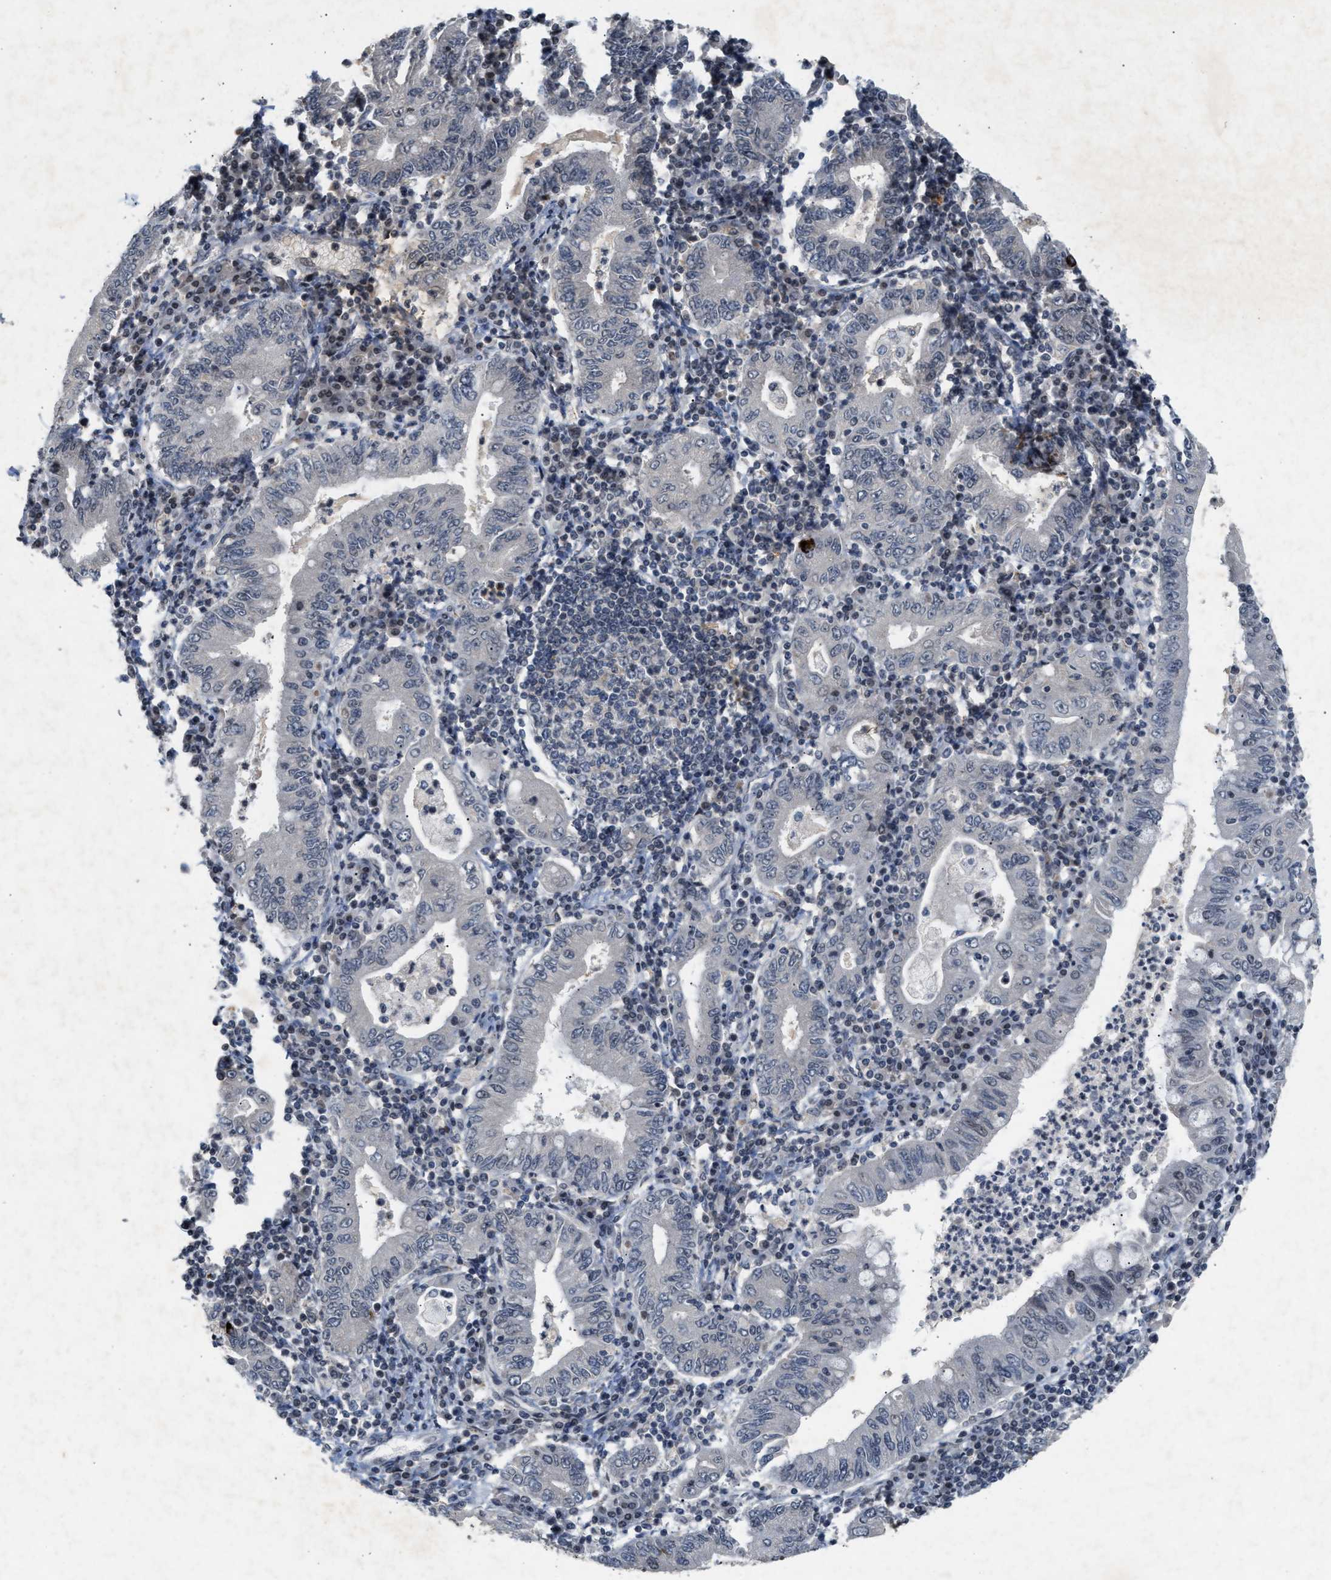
{"staining": {"intensity": "negative", "quantity": "none", "location": "none"}, "tissue": "stomach cancer", "cell_type": "Tumor cells", "image_type": "cancer", "snomed": [{"axis": "morphology", "description": "Normal tissue, NOS"}, {"axis": "morphology", "description": "Adenocarcinoma, NOS"}, {"axis": "topography", "description": "Esophagus"}, {"axis": "topography", "description": "Stomach, upper"}, {"axis": "topography", "description": "Peripheral nerve tissue"}], "caption": "Immunohistochemistry photomicrograph of human stomach cancer stained for a protein (brown), which reveals no expression in tumor cells.", "gene": "ZPR1", "patient": {"sex": "male", "age": 62}}